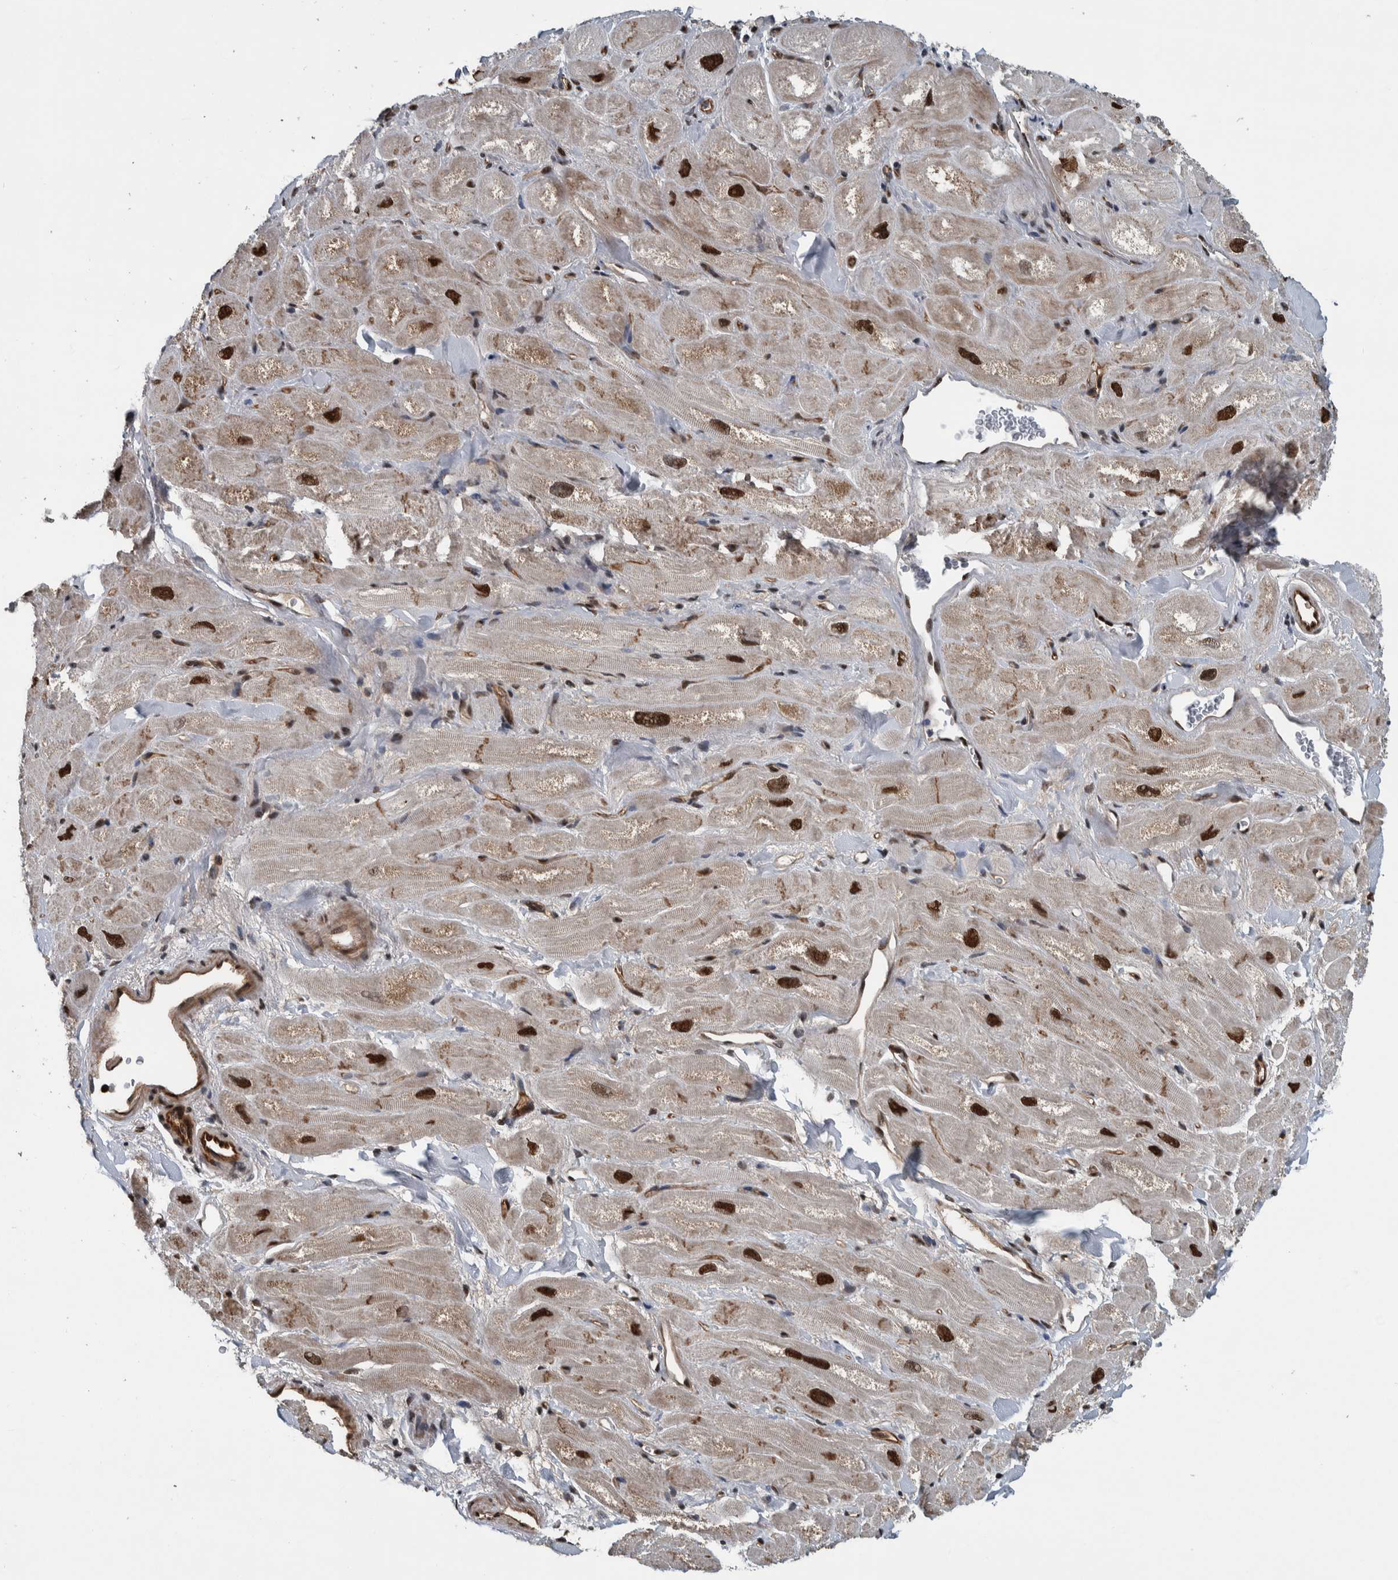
{"staining": {"intensity": "strong", "quantity": "25%-75%", "location": "nuclear"}, "tissue": "heart muscle", "cell_type": "Cardiomyocytes", "image_type": "normal", "snomed": [{"axis": "morphology", "description": "Normal tissue, NOS"}, {"axis": "topography", "description": "Heart"}], "caption": "Immunohistochemistry of normal heart muscle exhibits high levels of strong nuclear positivity in about 25%-75% of cardiomyocytes.", "gene": "FAM135B", "patient": {"sex": "male", "age": 49}}